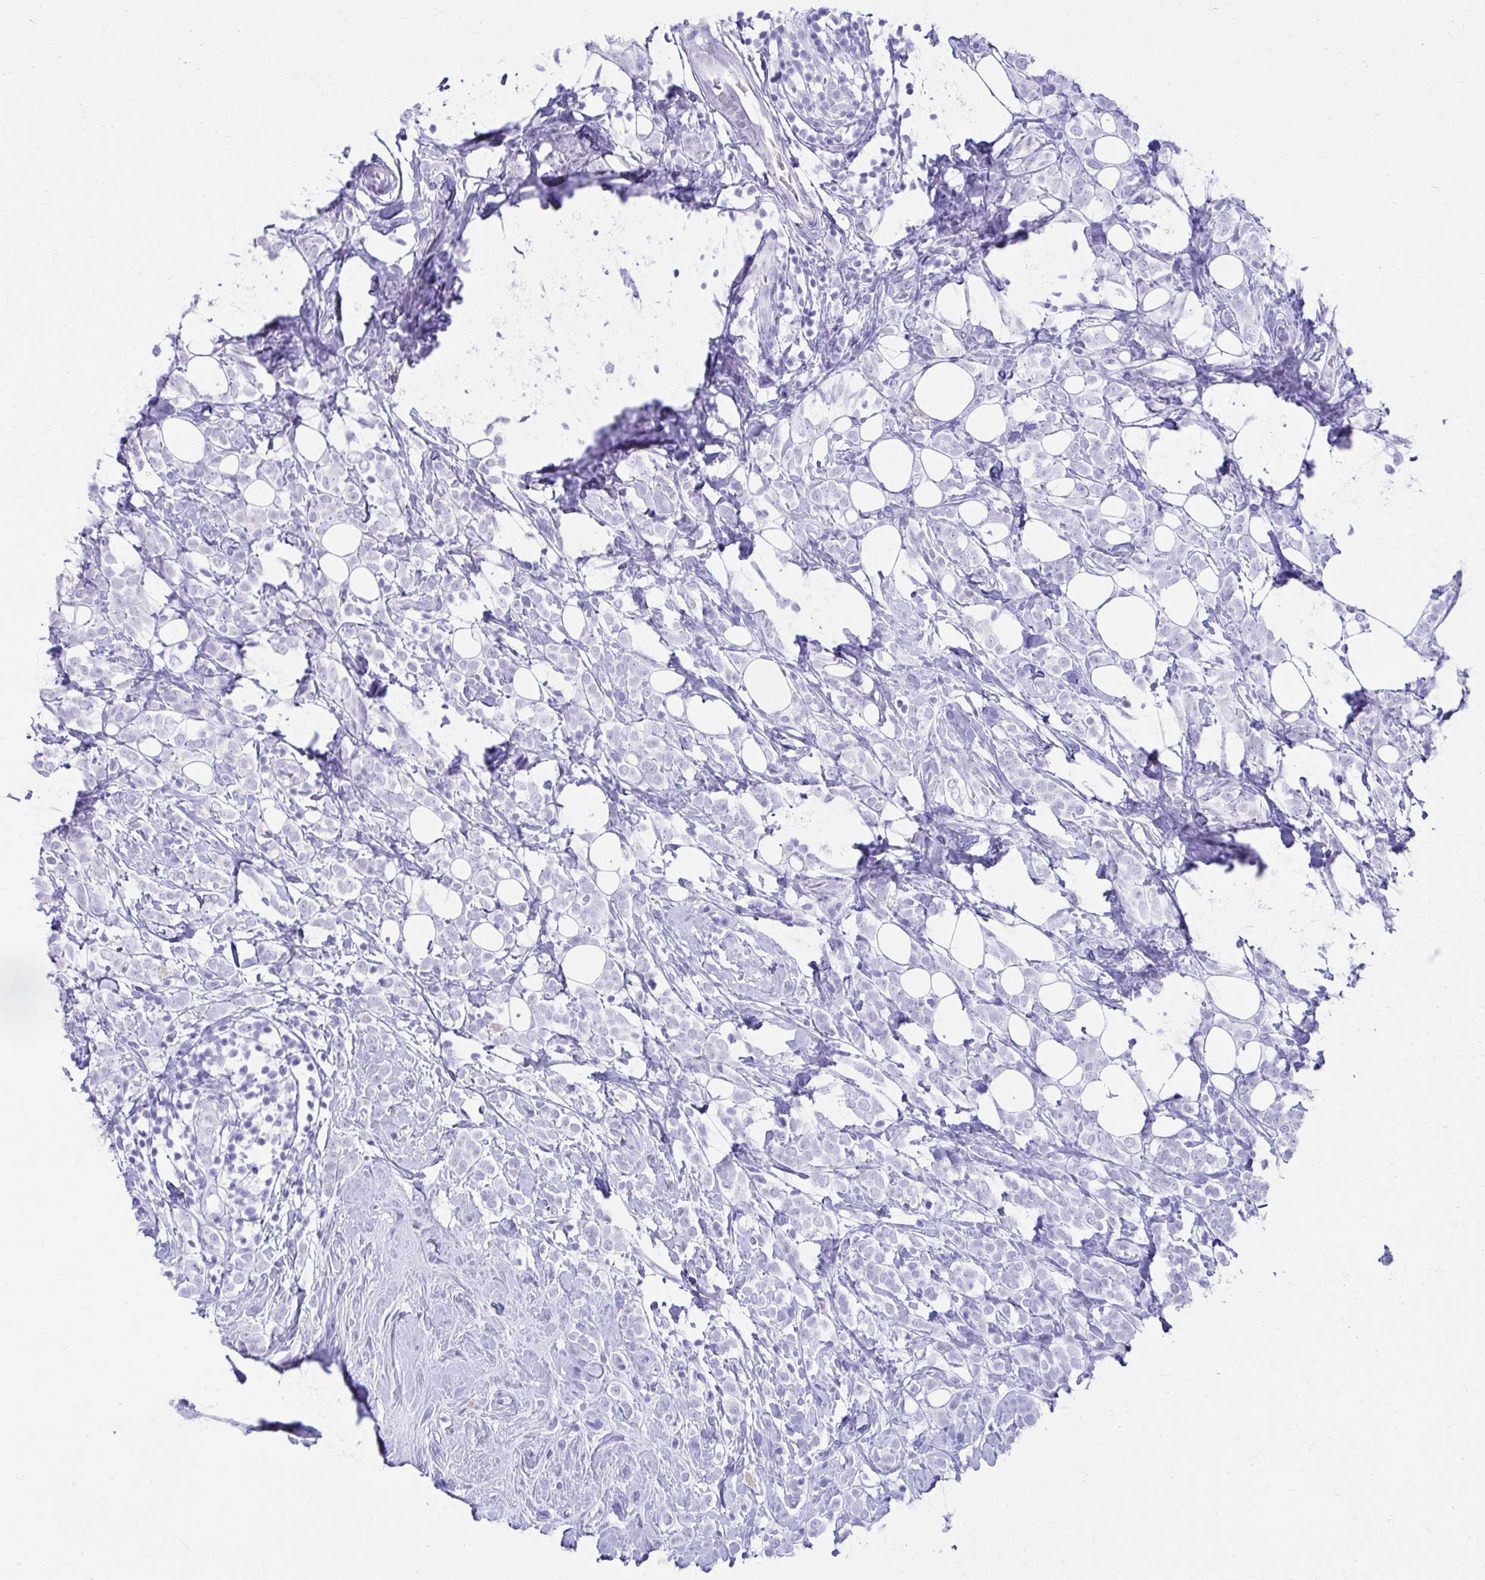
{"staining": {"intensity": "negative", "quantity": "none", "location": "none"}, "tissue": "breast cancer", "cell_type": "Tumor cells", "image_type": "cancer", "snomed": [{"axis": "morphology", "description": "Lobular carcinoma"}, {"axis": "topography", "description": "Breast"}], "caption": "A micrograph of human lobular carcinoma (breast) is negative for staining in tumor cells.", "gene": "ATP4B", "patient": {"sex": "female", "age": 49}}